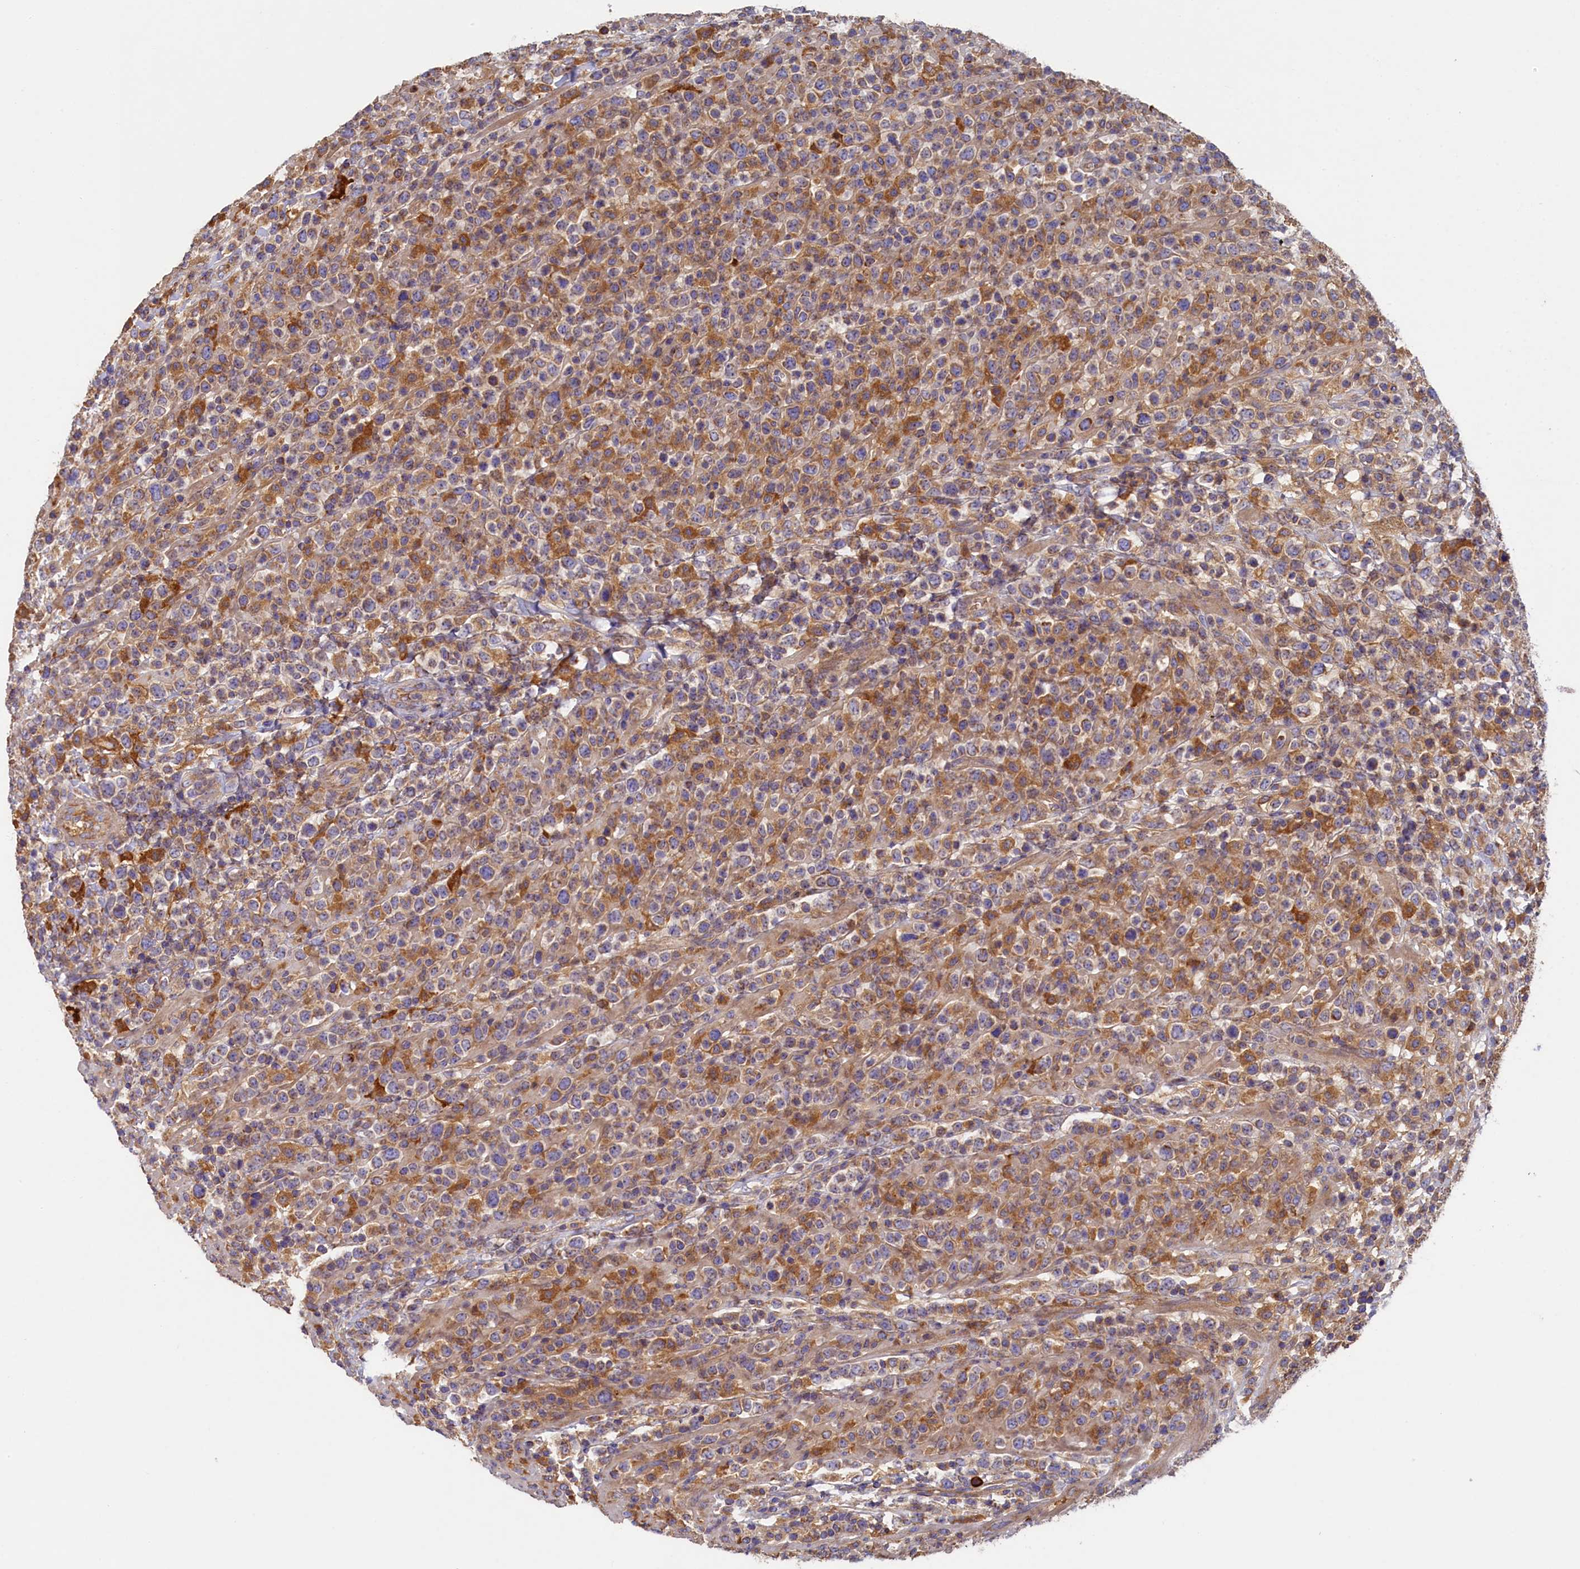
{"staining": {"intensity": "moderate", "quantity": ">75%", "location": "cytoplasmic/membranous"}, "tissue": "lymphoma", "cell_type": "Tumor cells", "image_type": "cancer", "snomed": [{"axis": "morphology", "description": "Malignant lymphoma, non-Hodgkin's type, High grade"}, {"axis": "topography", "description": "Colon"}], "caption": "Immunohistochemistry of human lymphoma demonstrates medium levels of moderate cytoplasmic/membranous expression in about >75% of tumor cells.", "gene": "SEC31B", "patient": {"sex": "female", "age": 53}}